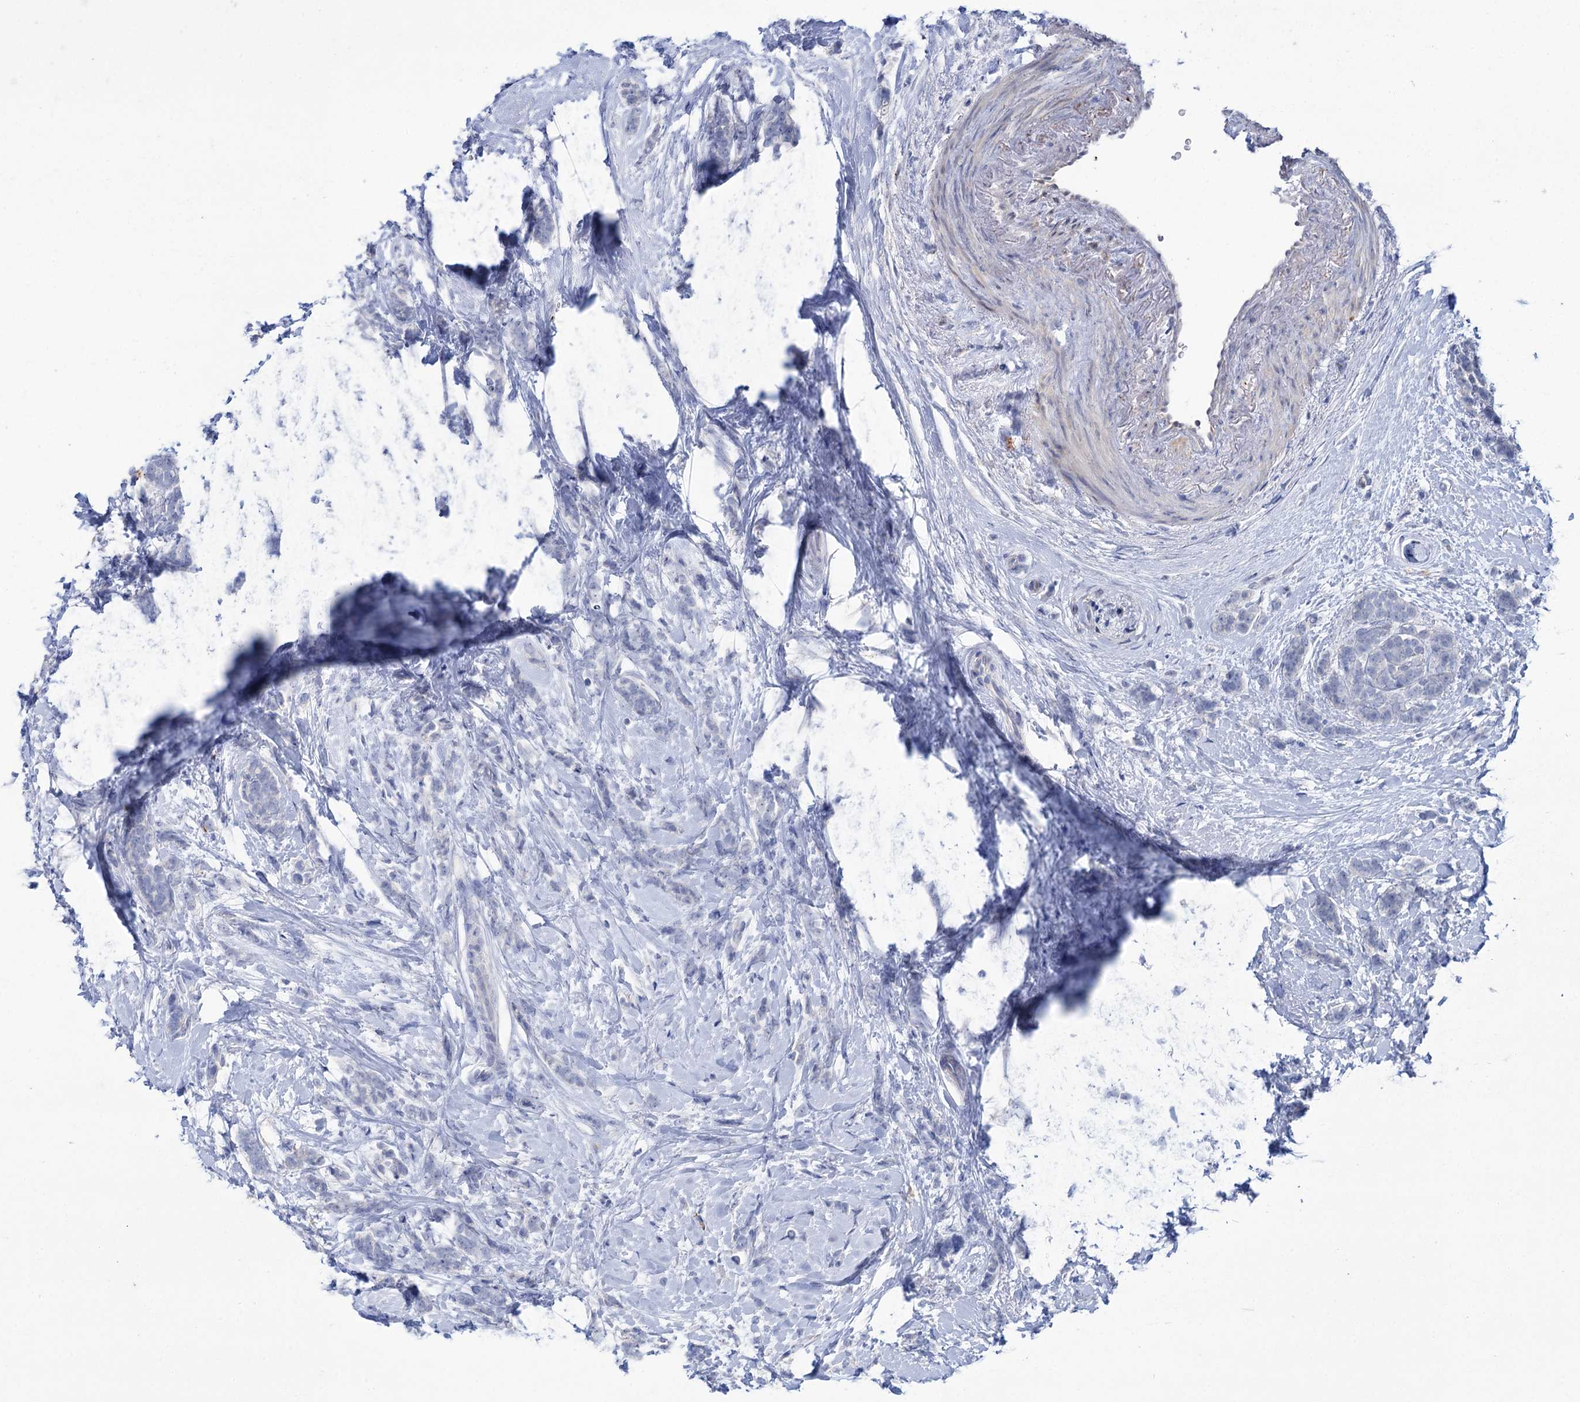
{"staining": {"intensity": "negative", "quantity": "none", "location": "none"}, "tissue": "breast cancer", "cell_type": "Tumor cells", "image_type": "cancer", "snomed": [{"axis": "morphology", "description": "Lobular carcinoma"}, {"axis": "topography", "description": "Breast"}], "caption": "The photomicrograph displays no staining of tumor cells in breast cancer (lobular carcinoma). (DAB immunohistochemistry, high magnification).", "gene": "LYZL4", "patient": {"sex": "female", "age": 58}}